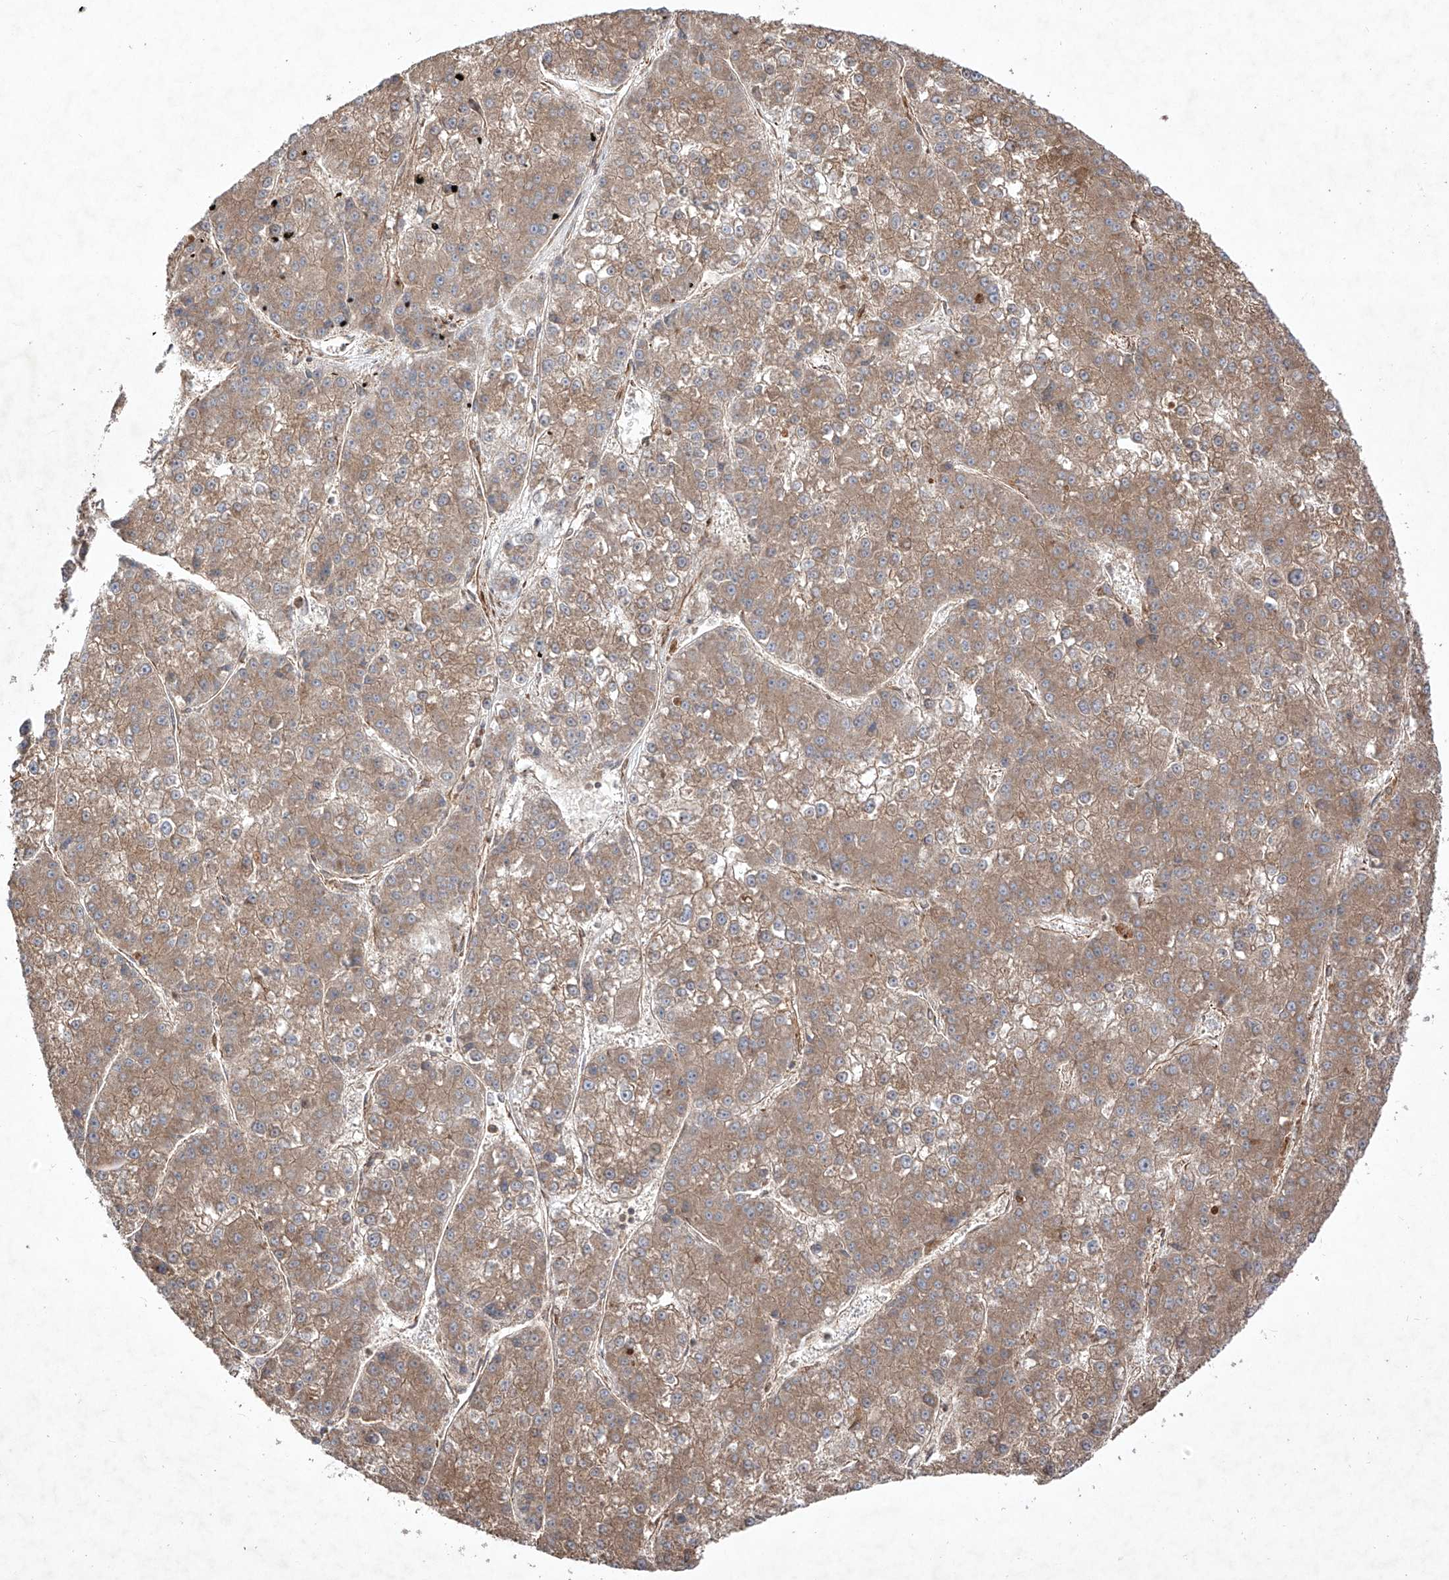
{"staining": {"intensity": "moderate", "quantity": ">75%", "location": "cytoplasmic/membranous"}, "tissue": "liver cancer", "cell_type": "Tumor cells", "image_type": "cancer", "snomed": [{"axis": "morphology", "description": "Carcinoma, Hepatocellular, NOS"}, {"axis": "topography", "description": "Liver"}], "caption": "A brown stain shows moderate cytoplasmic/membranous expression of a protein in liver cancer (hepatocellular carcinoma) tumor cells.", "gene": "YKT6", "patient": {"sex": "female", "age": 73}}